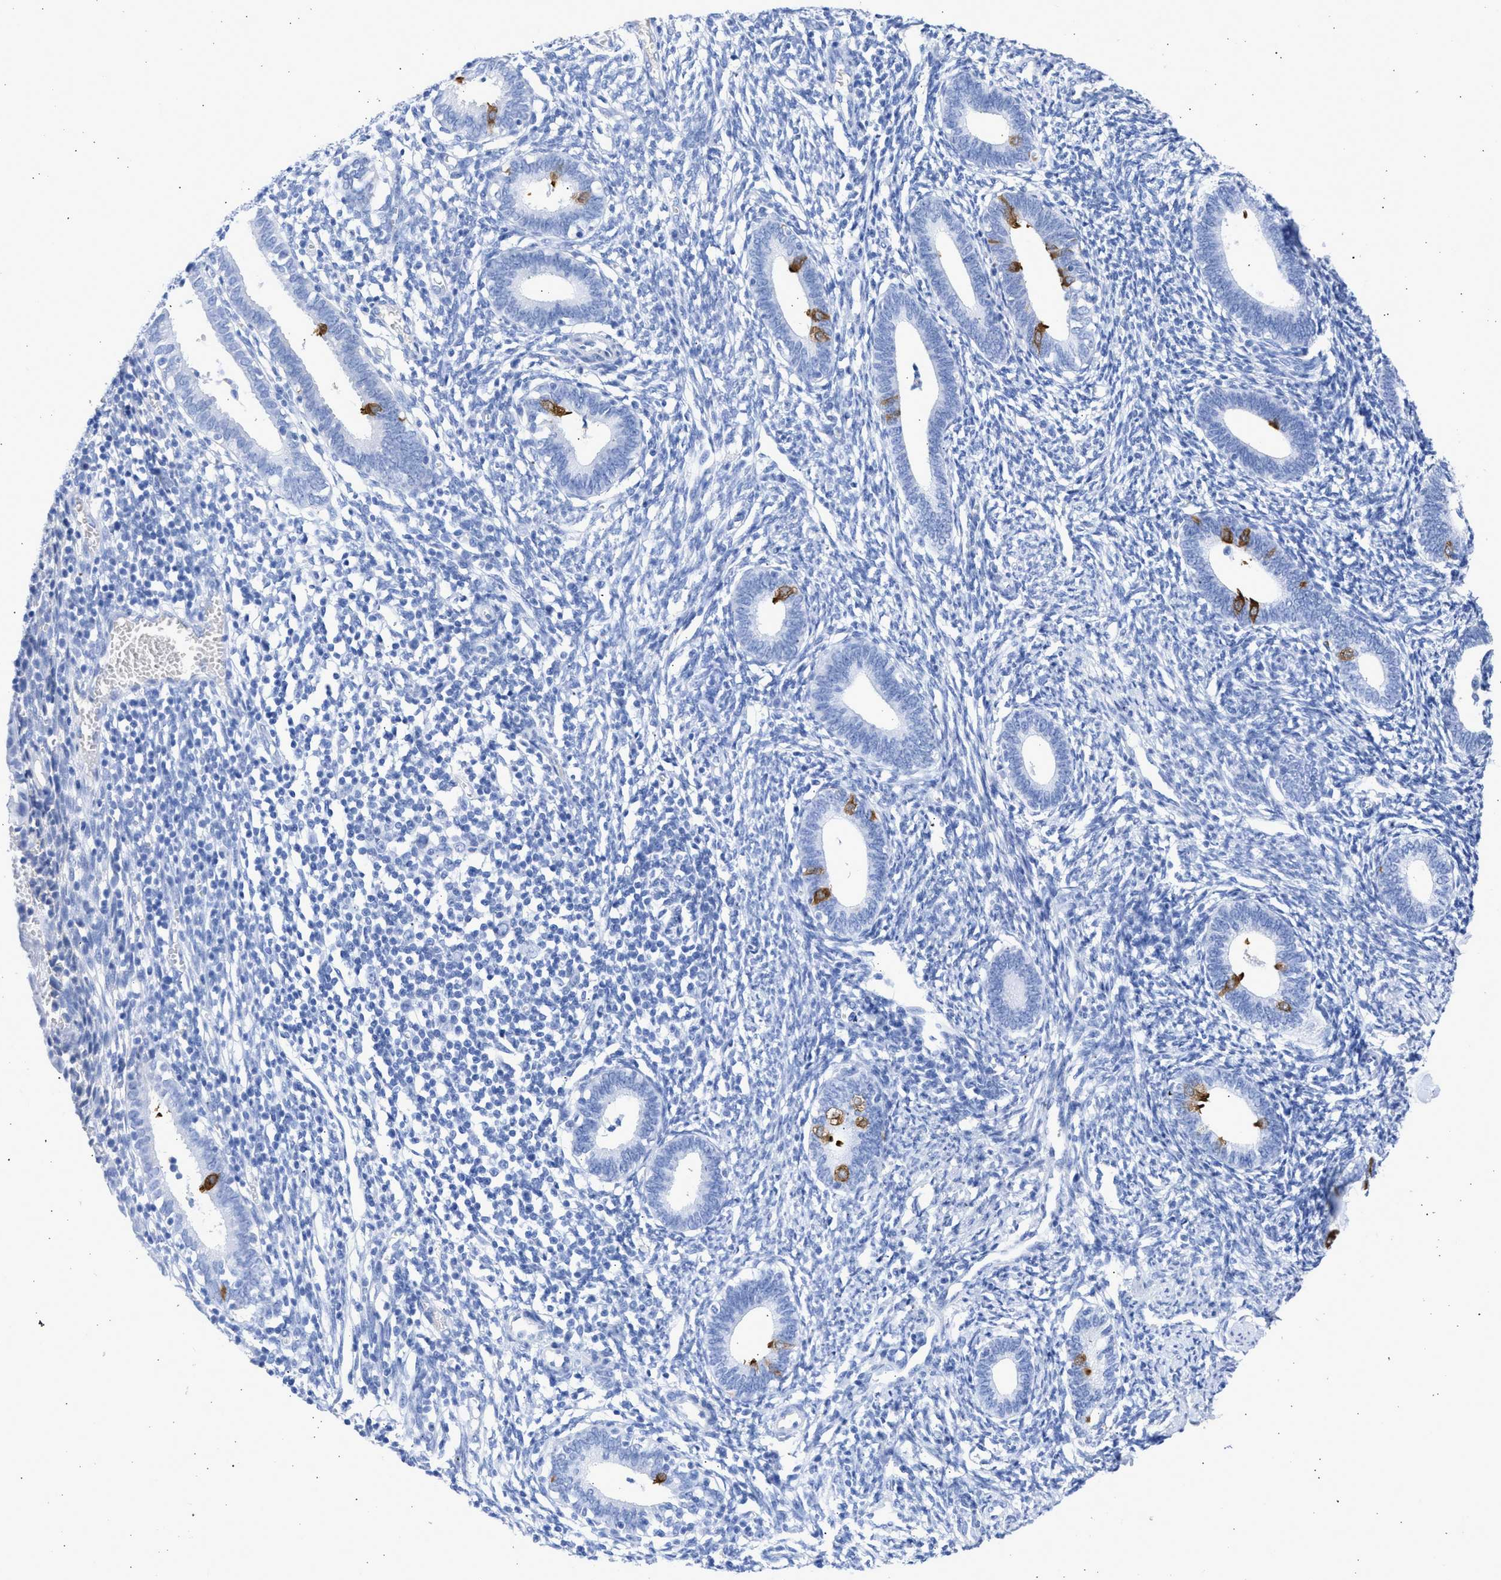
{"staining": {"intensity": "negative", "quantity": "none", "location": "none"}, "tissue": "endometrium", "cell_type": "Cells in endometrial stroma", "image_type": "normal", "snomed": [{"axis": "morphology", "description": "Normal tissue, NOS"}, {"axis": "topography", "description": "Endometrium"}], "caption": "This is an immunohistochemistry histopathology image of normal human endometrium. There is no staining in cells in endometrial stroma.", "gene": "RSPH1", "patient": {"sex": "female", "age": 41}}